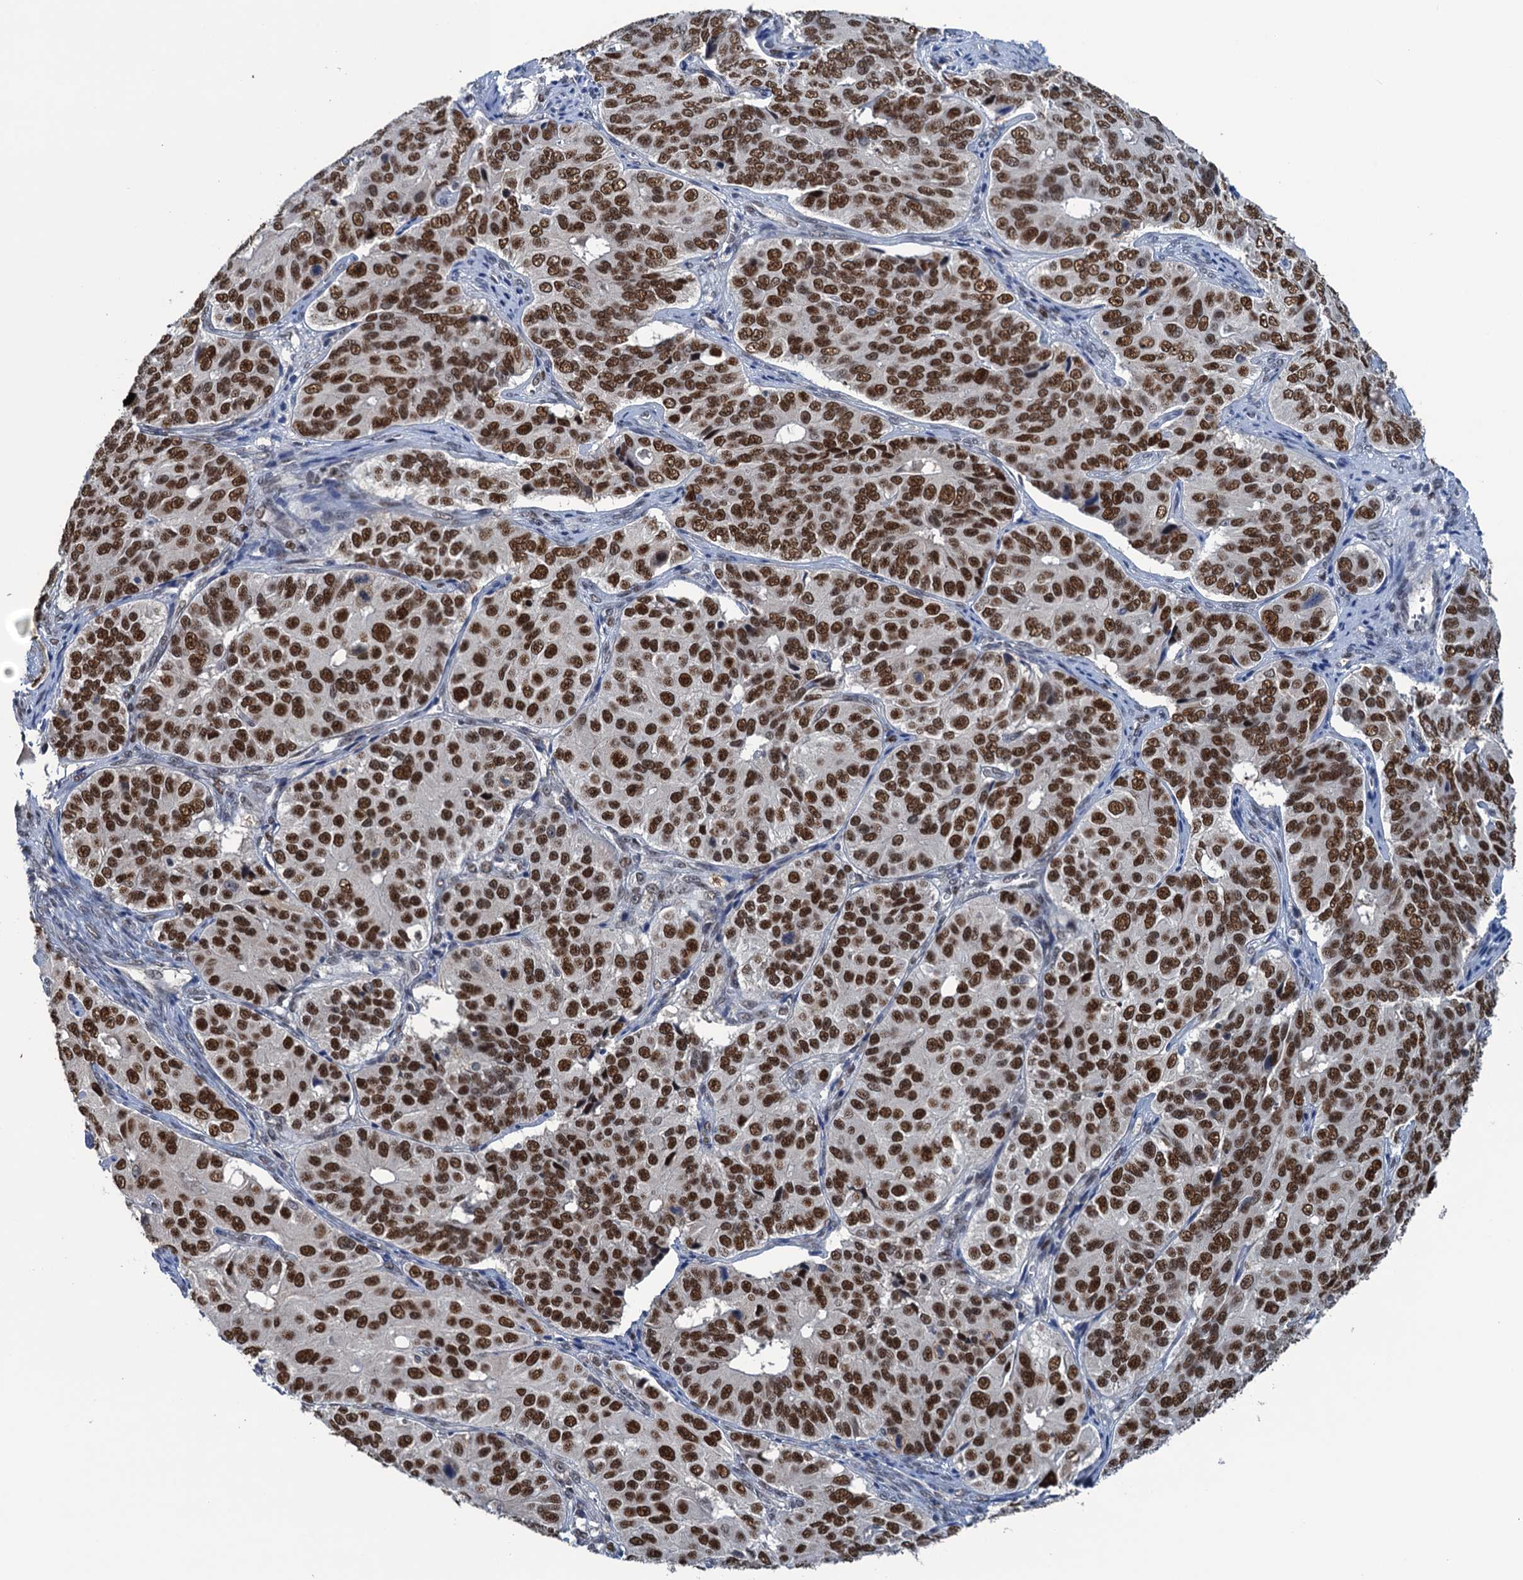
{"staining": {"intensity": "strong", "quantity": ">75%", "location": "nuclear"}, "tissue": "ovarian cancer", "cell_type": "Tumor cells", "image_type": "cancer", "snomed": [{"axis": "morphology", "description": "Carcinoma, endometroid"}, {"axis": "topography", "description": "Ovary"}], "caption": "This is an image of immunohistochemistry (IHC) staining of endometroid carcinoma (ovarian), which shows strong positivity in the nuclear of tumor cells.", "gene": "SAE1", "patient": {"sex": "female", "age": 51}}